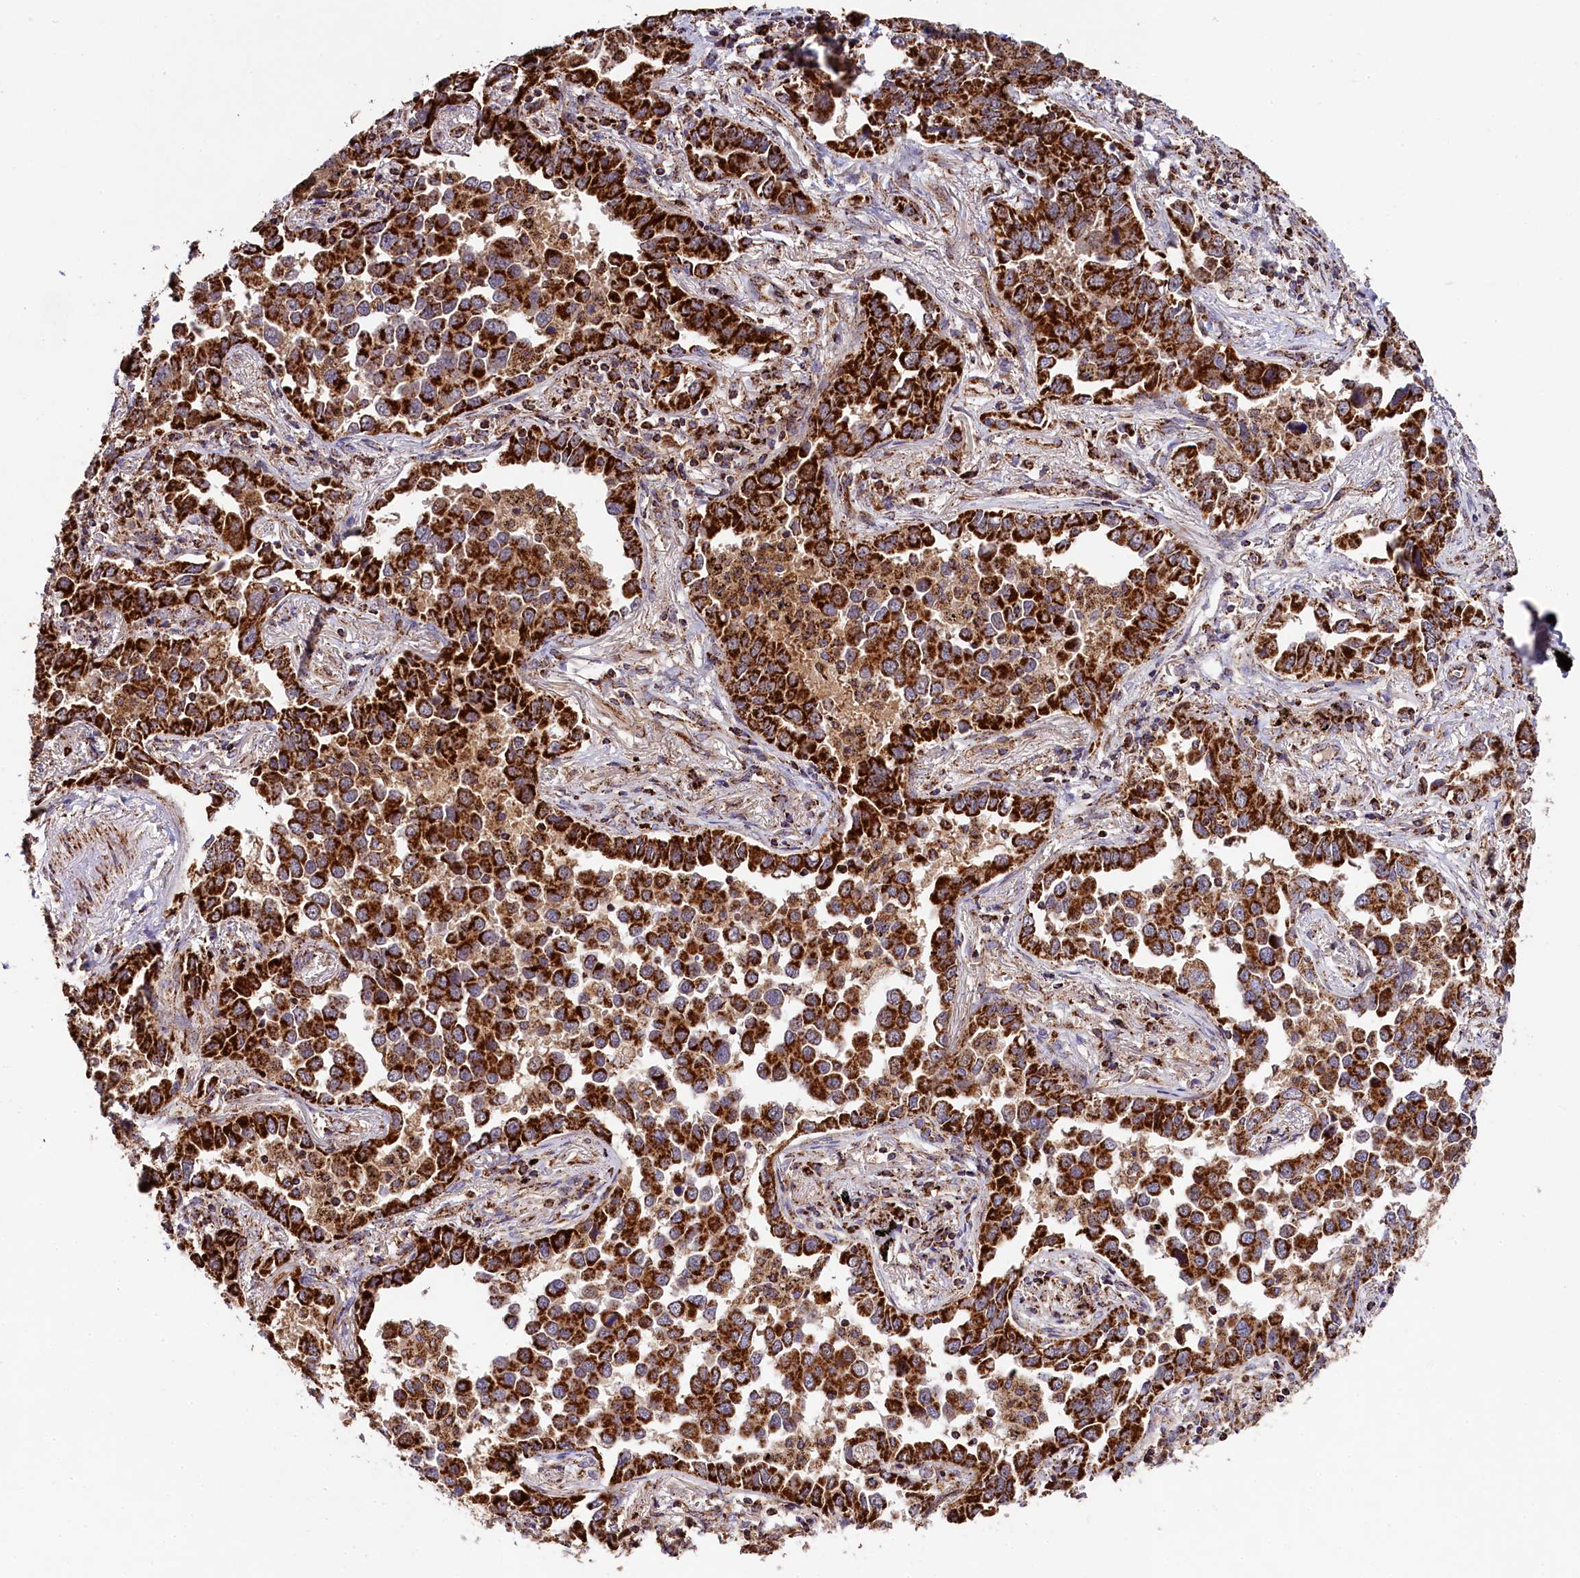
{"staining": {"intensity": "strong", "quantity": ">75%", "location": "cytoplasmic/membranous"}, "tissue": "lung cancer", "cell_type": "Tumor cells", "image_type": "cancer", "snomed": [{"axis": "morphology", "description": "Adenocarcinoma, NOS"}, {"axis": "topography", "description": "Lung"}], "caption": "Lung adenocarcinoma stained with DAB (3,3'-diaminobenzidine) immunohistochemistry displays high levels of strong cytoplasmic/membranous staining in approximately >75% of tumor cells. (DAB IHC with brightfield microscopy, high magnification).", "gene": "CLYBL", "patient": {"sex": "male", "age": 67}}